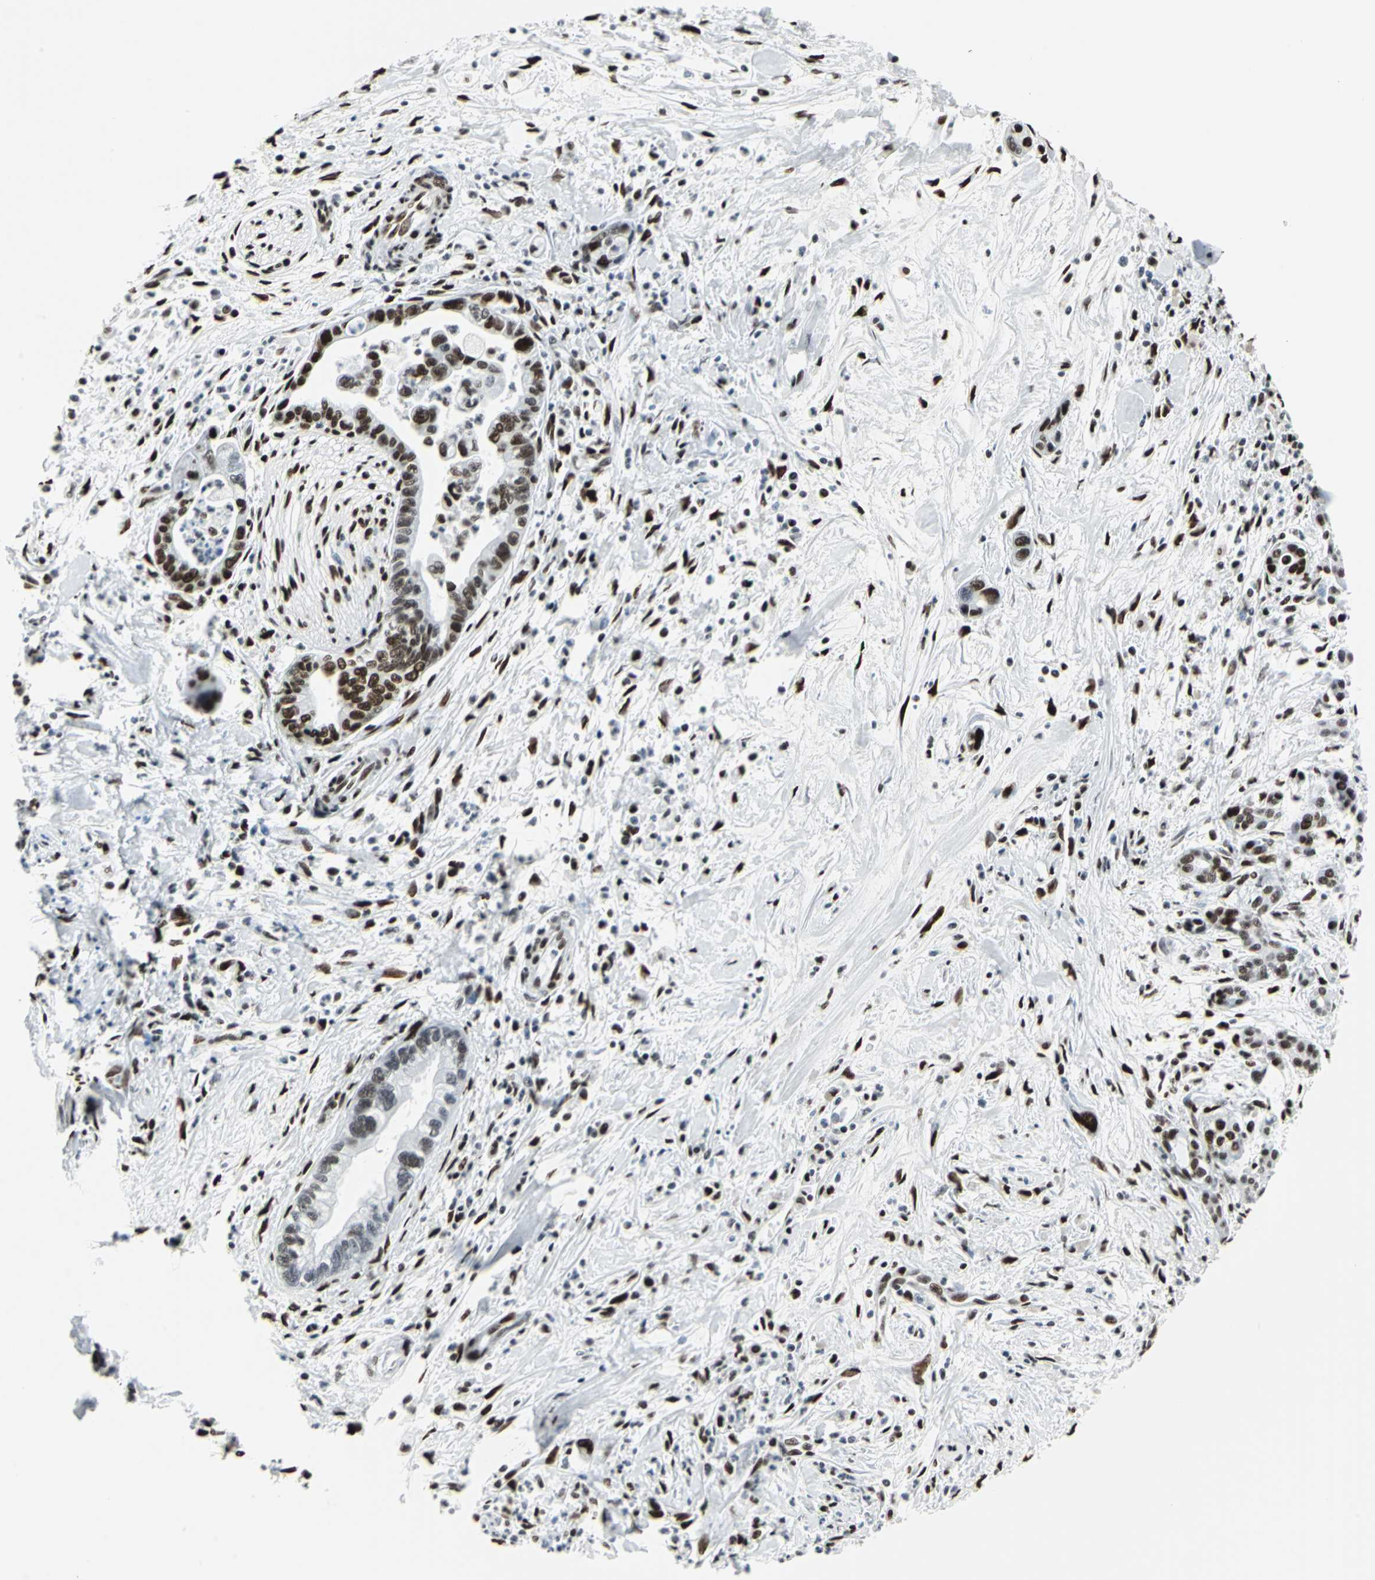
{"staining": {"intensity": "strong", "quantity": ">75%", "location": "nuclear"}, "tissue": "pancreatic cancer", "cell_type": "Tumor cells", "image_type": "cancer", "snomed": [{"axis": "morphology", "description": "Adenocarcinoma, NOS"}, {"axis": "topography", "description": "Pancreas"}], "caption": "Strong nuclear expression is identified in about >75% of tumor cells in adenocarcinoma (pancreatic).", "gene": "HDAC2", "patient": {"sex": "male", "age": 70}}